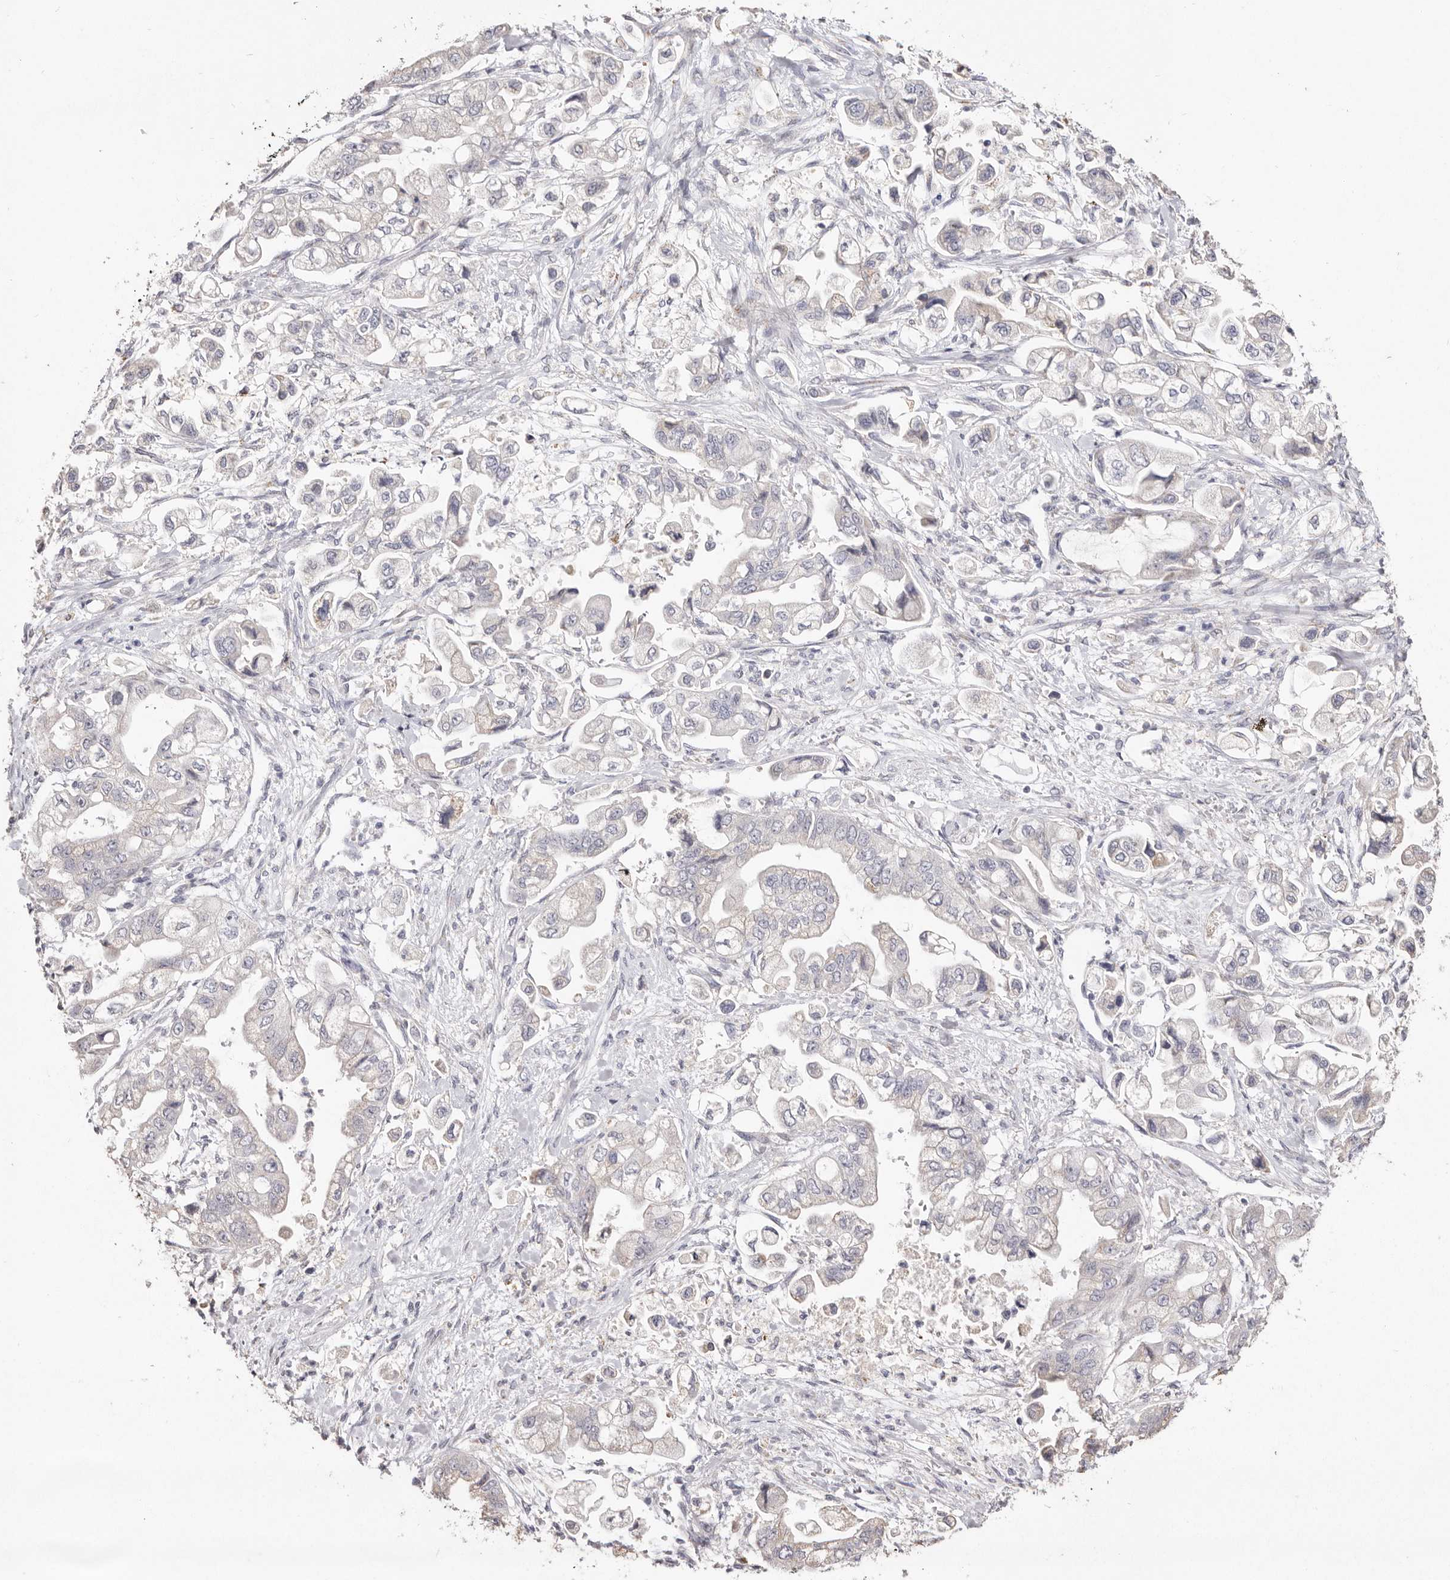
{"staining": {"intensity": "negative", "quantity": "none", "location": "none"}, "tissue": "stomach cancer", "cell_type": "Tumor cells", "image_type": "cancer", "snomed": [{"axis": "morphology", "description": "Adenocarcinoma, NOS"}, {"axis": "topography", "description": "Stomach"}], "caption": "A photomicrograph of human adenocarcinoma (stomach) is negative for staining in tumor cells. (Brightfield microscopy of DAB IHC at high magnification).", "gene": "LGALS7B", "patient": {"sex": "male", "age": 62}}